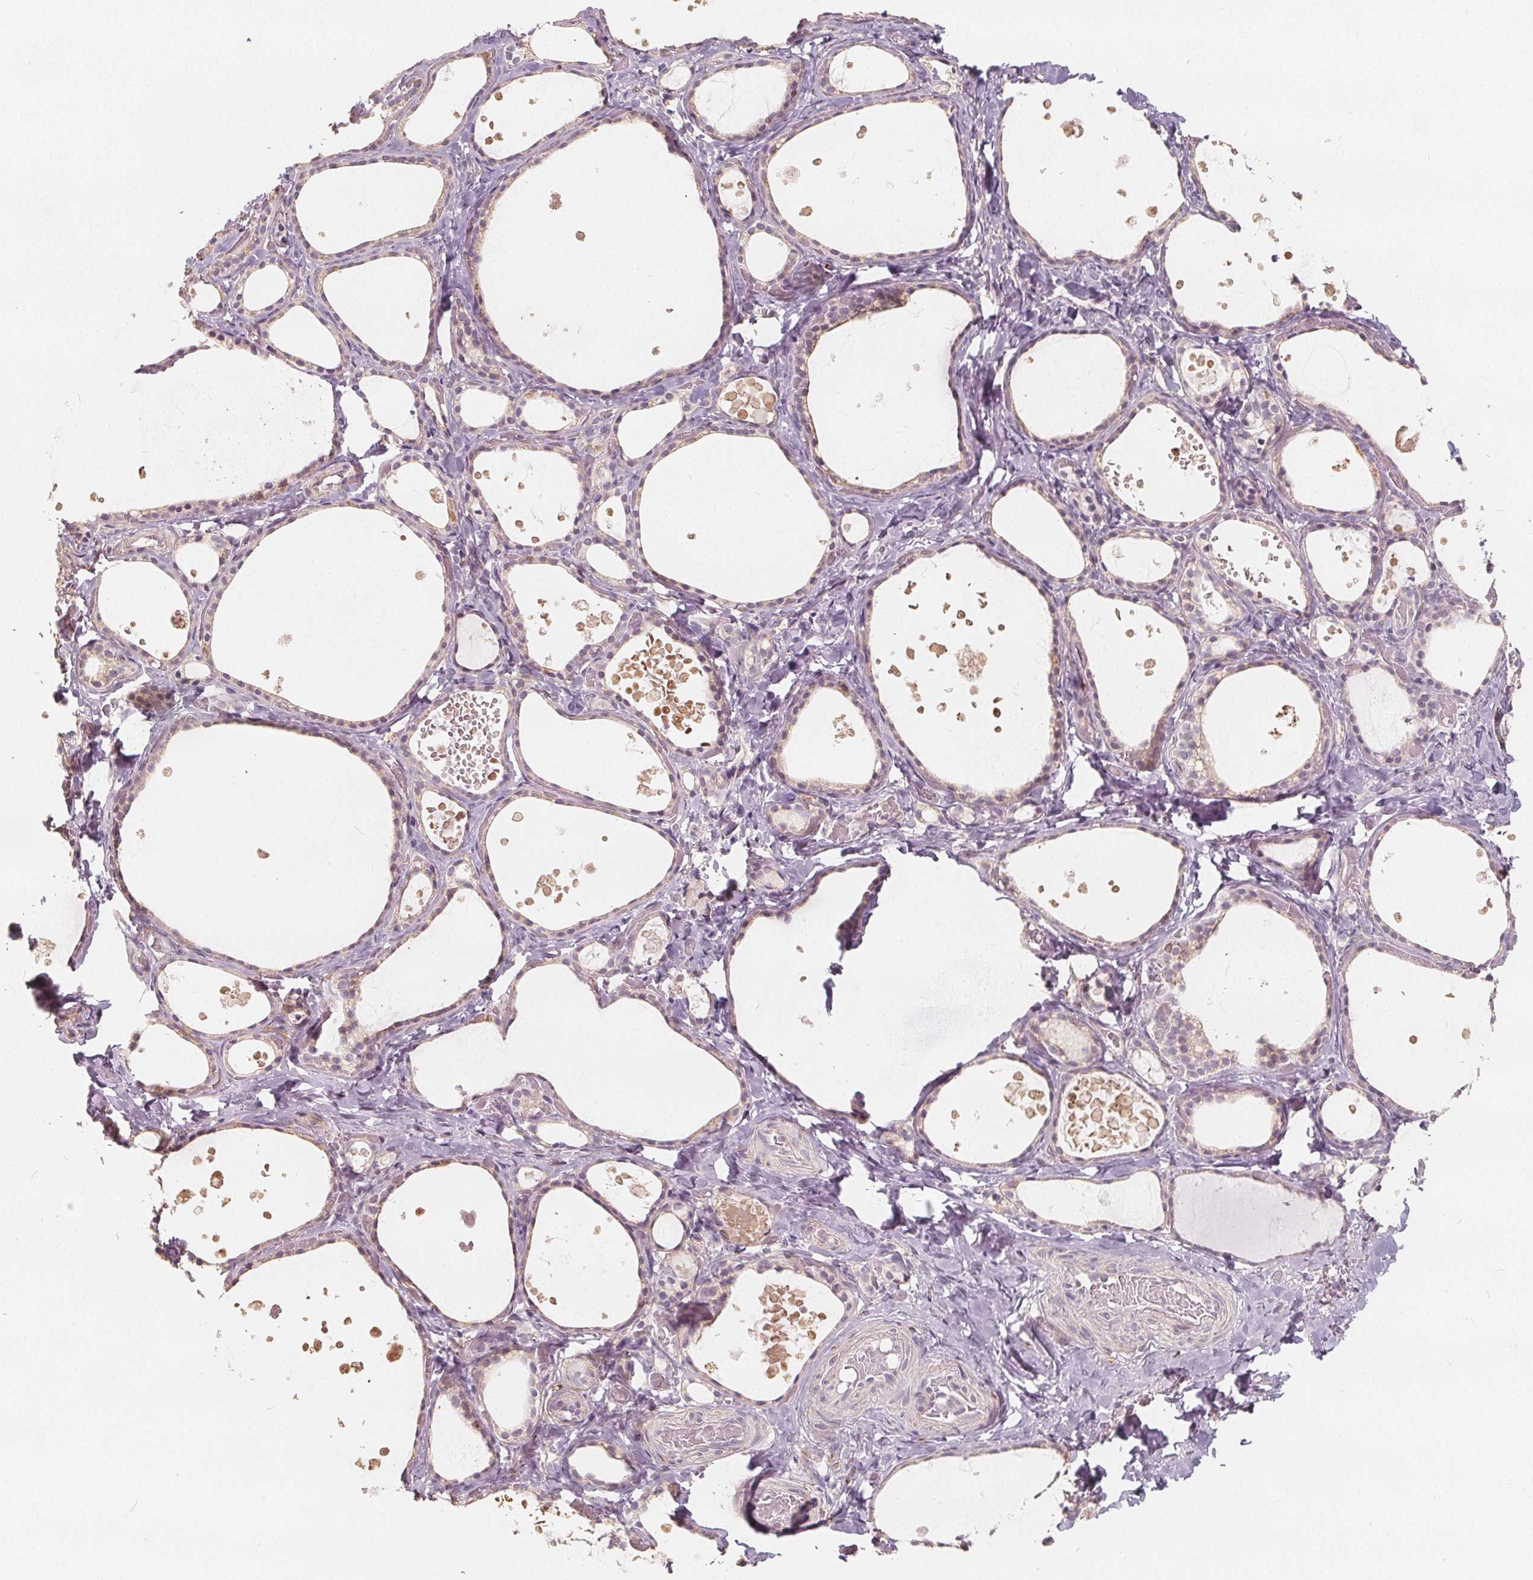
{"staining": {"intensity": "negative", "quantity": "none", "location": "none"}, "tissue": "thyroid gland", "cell_type": "Glandular cells", "image_type": "normal", "snomed": [{"axis": "morphology", "description": "Normal tissue, NOS"}, {"axis": "topography", "description": "Thyroid gland"}], "caption": "Glandular cells show no significant protein expression in unremarkable thyroid gland. Nuclei are stained in blue.", "gene": "DRC3", "patient": {"sex": "female", "age": 56}}